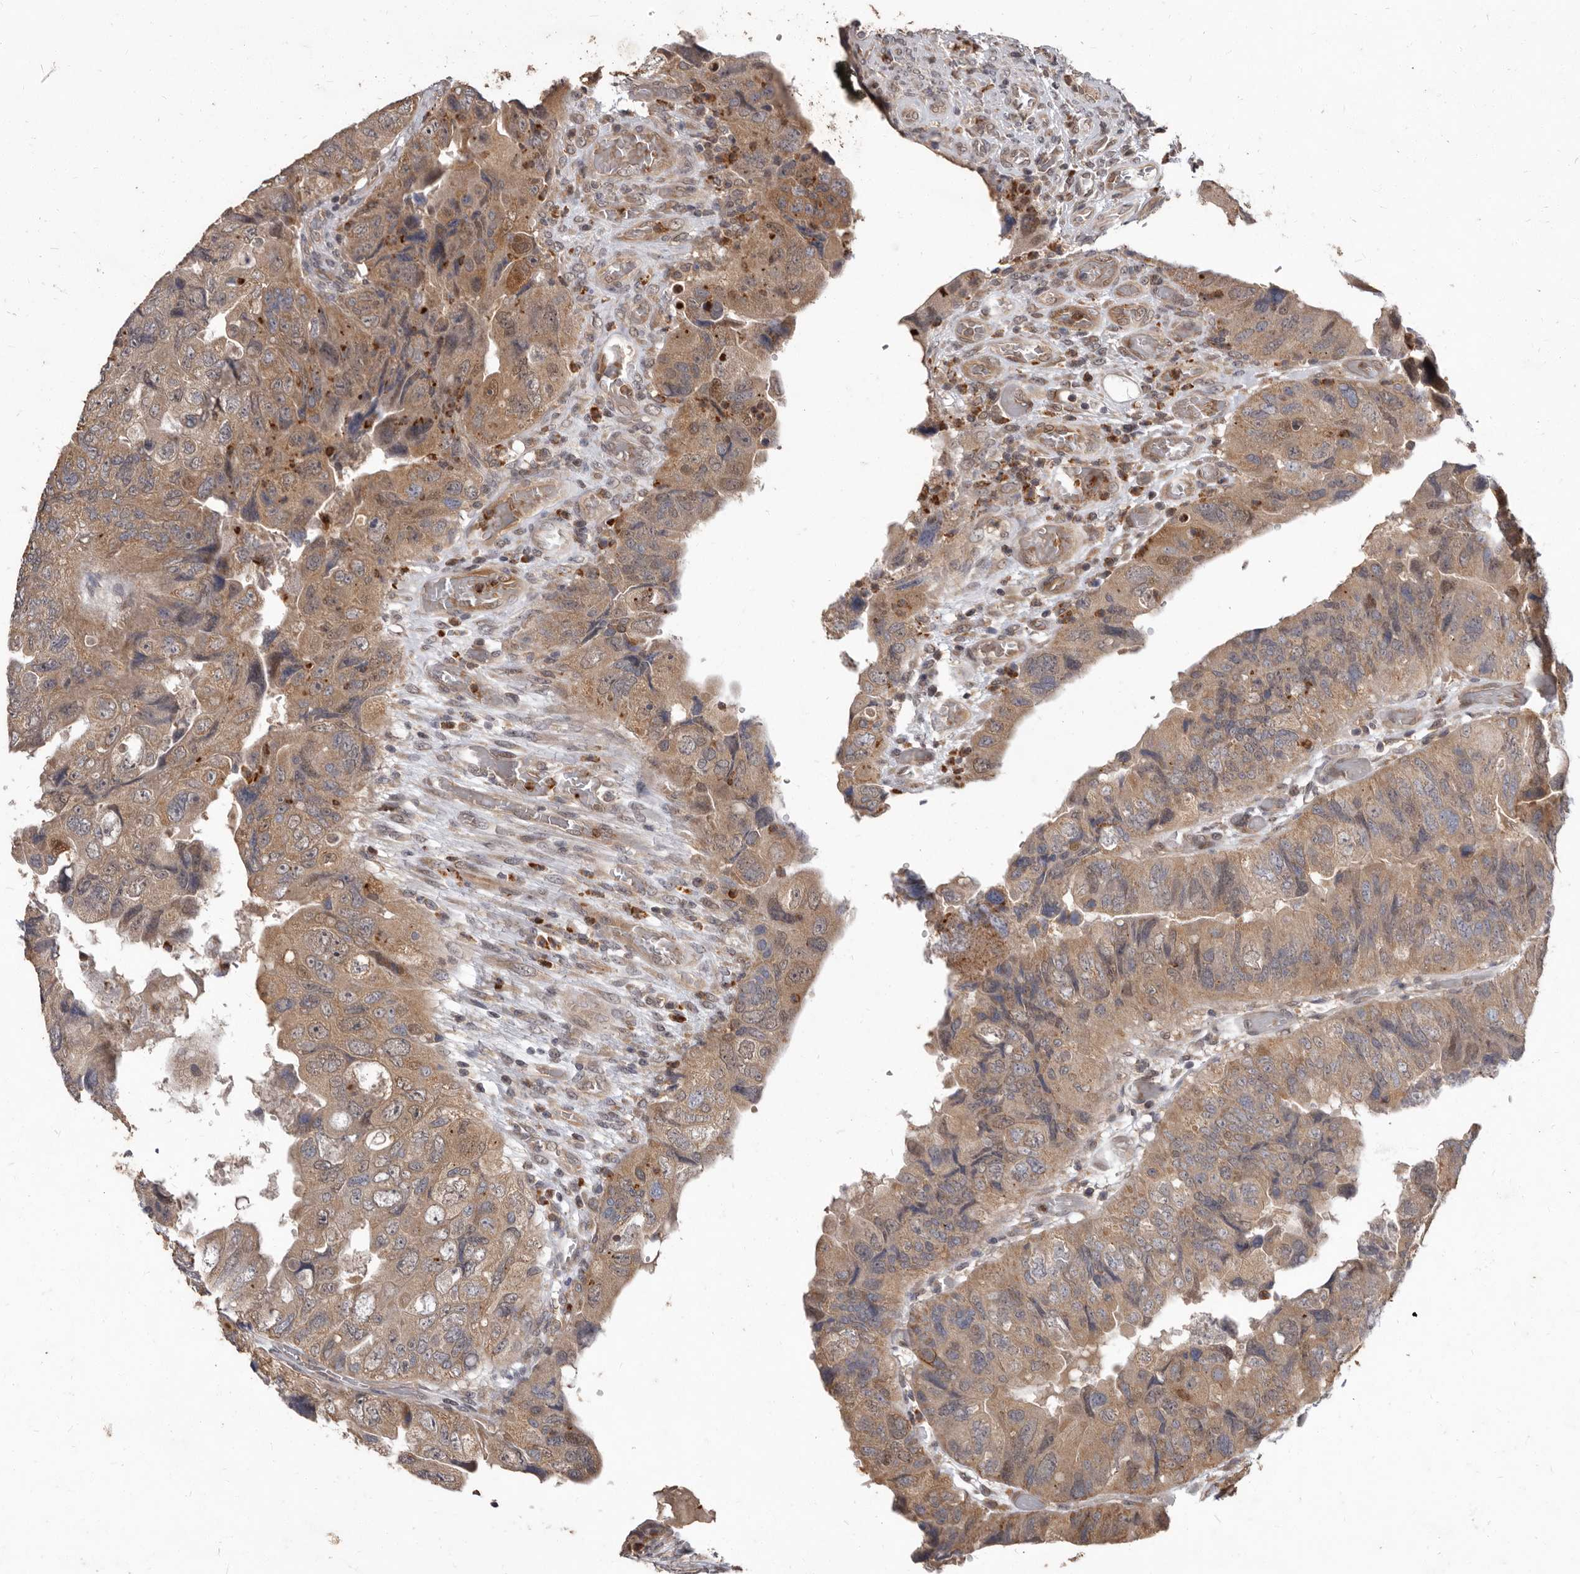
{"staining": {"intensity": "moderate", "quantity": ">75%", "location": "cytoplasmic/membranous"}, "tissue": "colorectal cancer", "cell_type": "Tumor cells", "image_type": "cancer", "snomed": [{"axis": "morphology", "description": "Adenocarcinoma, NOS"}, {"axis": "topography", "description": "Rectum"}], "caption": "DAB (3,3'-diaminobenzidine) immunohistochemical staining of colorectal adenocarcinoma exhibits moderate cytoplasmic/membranous protein staining in approximately >75% of tumor cells. The protein is stained brown, and the nuclei are stained in blue (DAB (3,3'-diaminobenzidine) IHC with brightfield microscopy, high magnification).", "gene": "ACLY", "patient": {"sex": "male", "age": 63}}